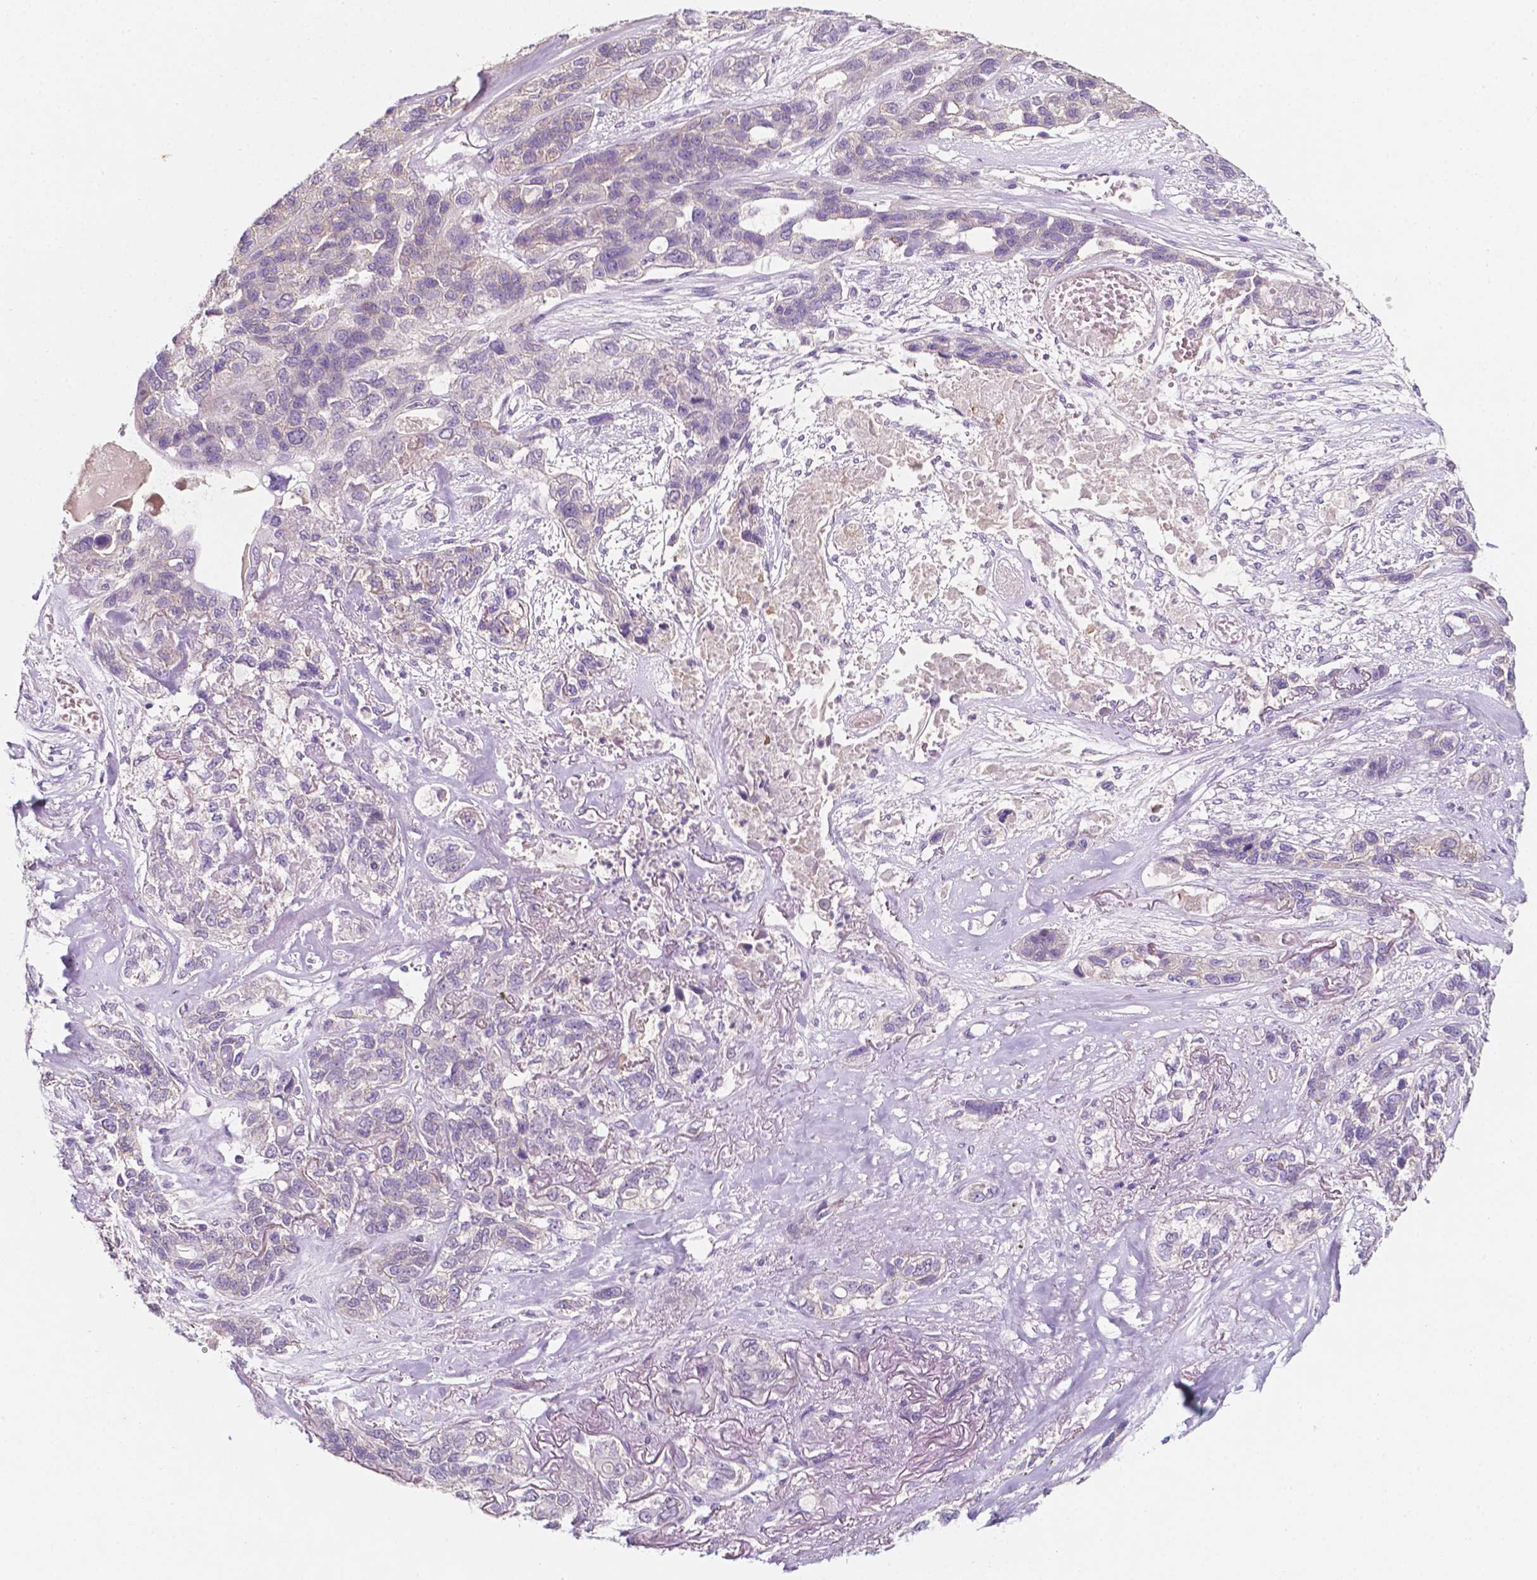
{"staining": {"intensity": "negative", "quantity": "none", "location": "none"}, "tissue": "lung cancer", "cell_type": "Tumor cells", "image_type": "cancer", "snomed": [{"axis": "morphology", "description": "Squamous cell carcinoma, NOS"}, {"axis": "topography", "description": "Lung"}], "caption": "Lung cancer (squamous cell carcinoma) stained for a protein using IHC displays no expression tumor cells.", "gene": "EGFR", "patient": {"sex": "female", "age": 70}}